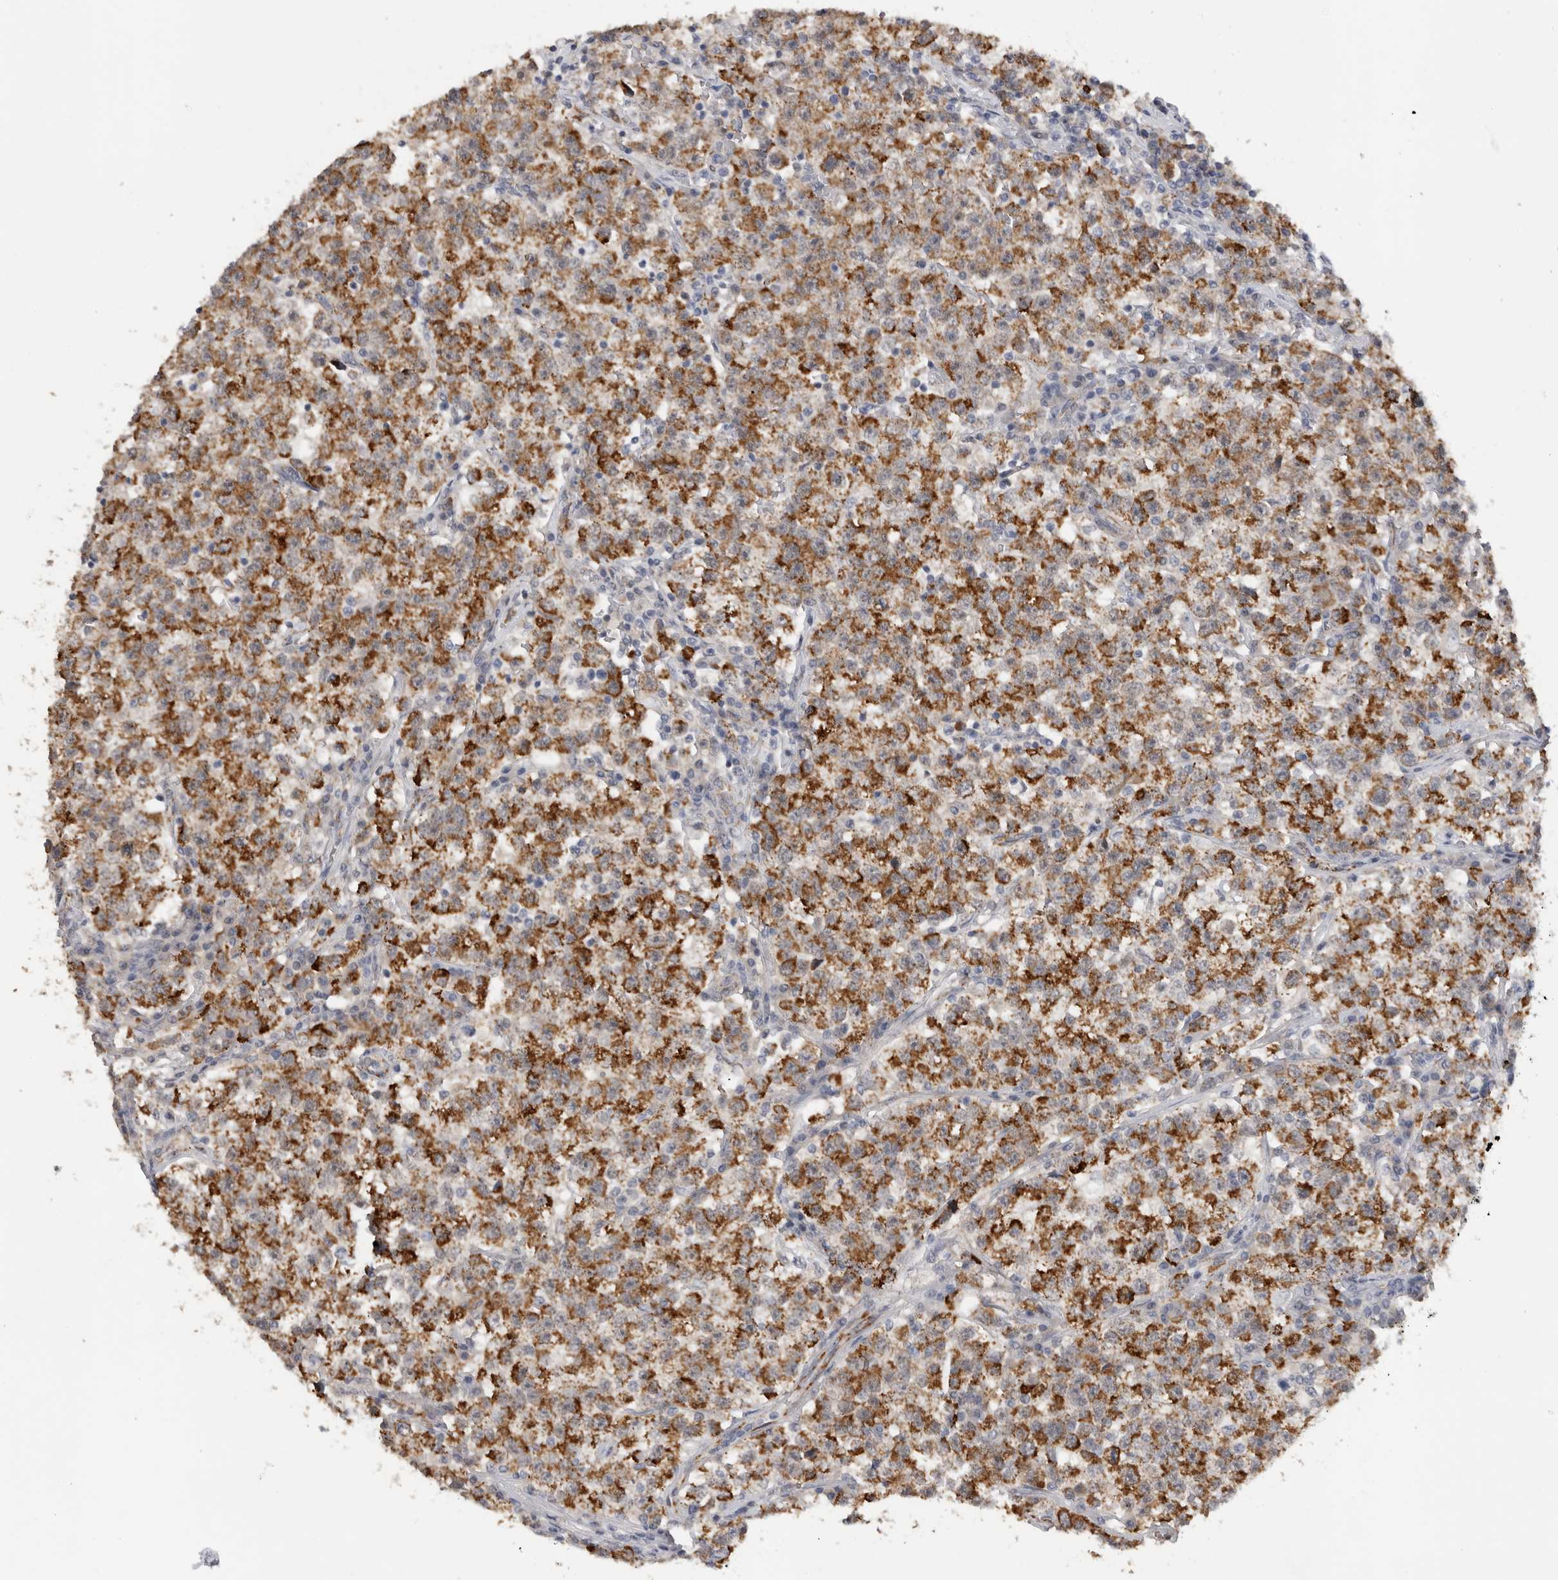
{"staining": {"intensity": "strong", "quantity": "25%-75%", "location": "cytoplasmic/membranous"}, "tissue": "testis cancer", "cell_type": "Tumor cells", "image_type": "cancer", "snomed": [{"axis": "morphology", "description": "Seminoma, NOS"}, {"axis": "topography", "description": "Testis"}], "caption": "Protein expression analysis of seminoma (testis) reveals strong cytoplasmic/membranous positivity in about 25%-75% of tumor cells.", "gene": "DYRK2", "patient": {"sex": "male", "age": 22}}